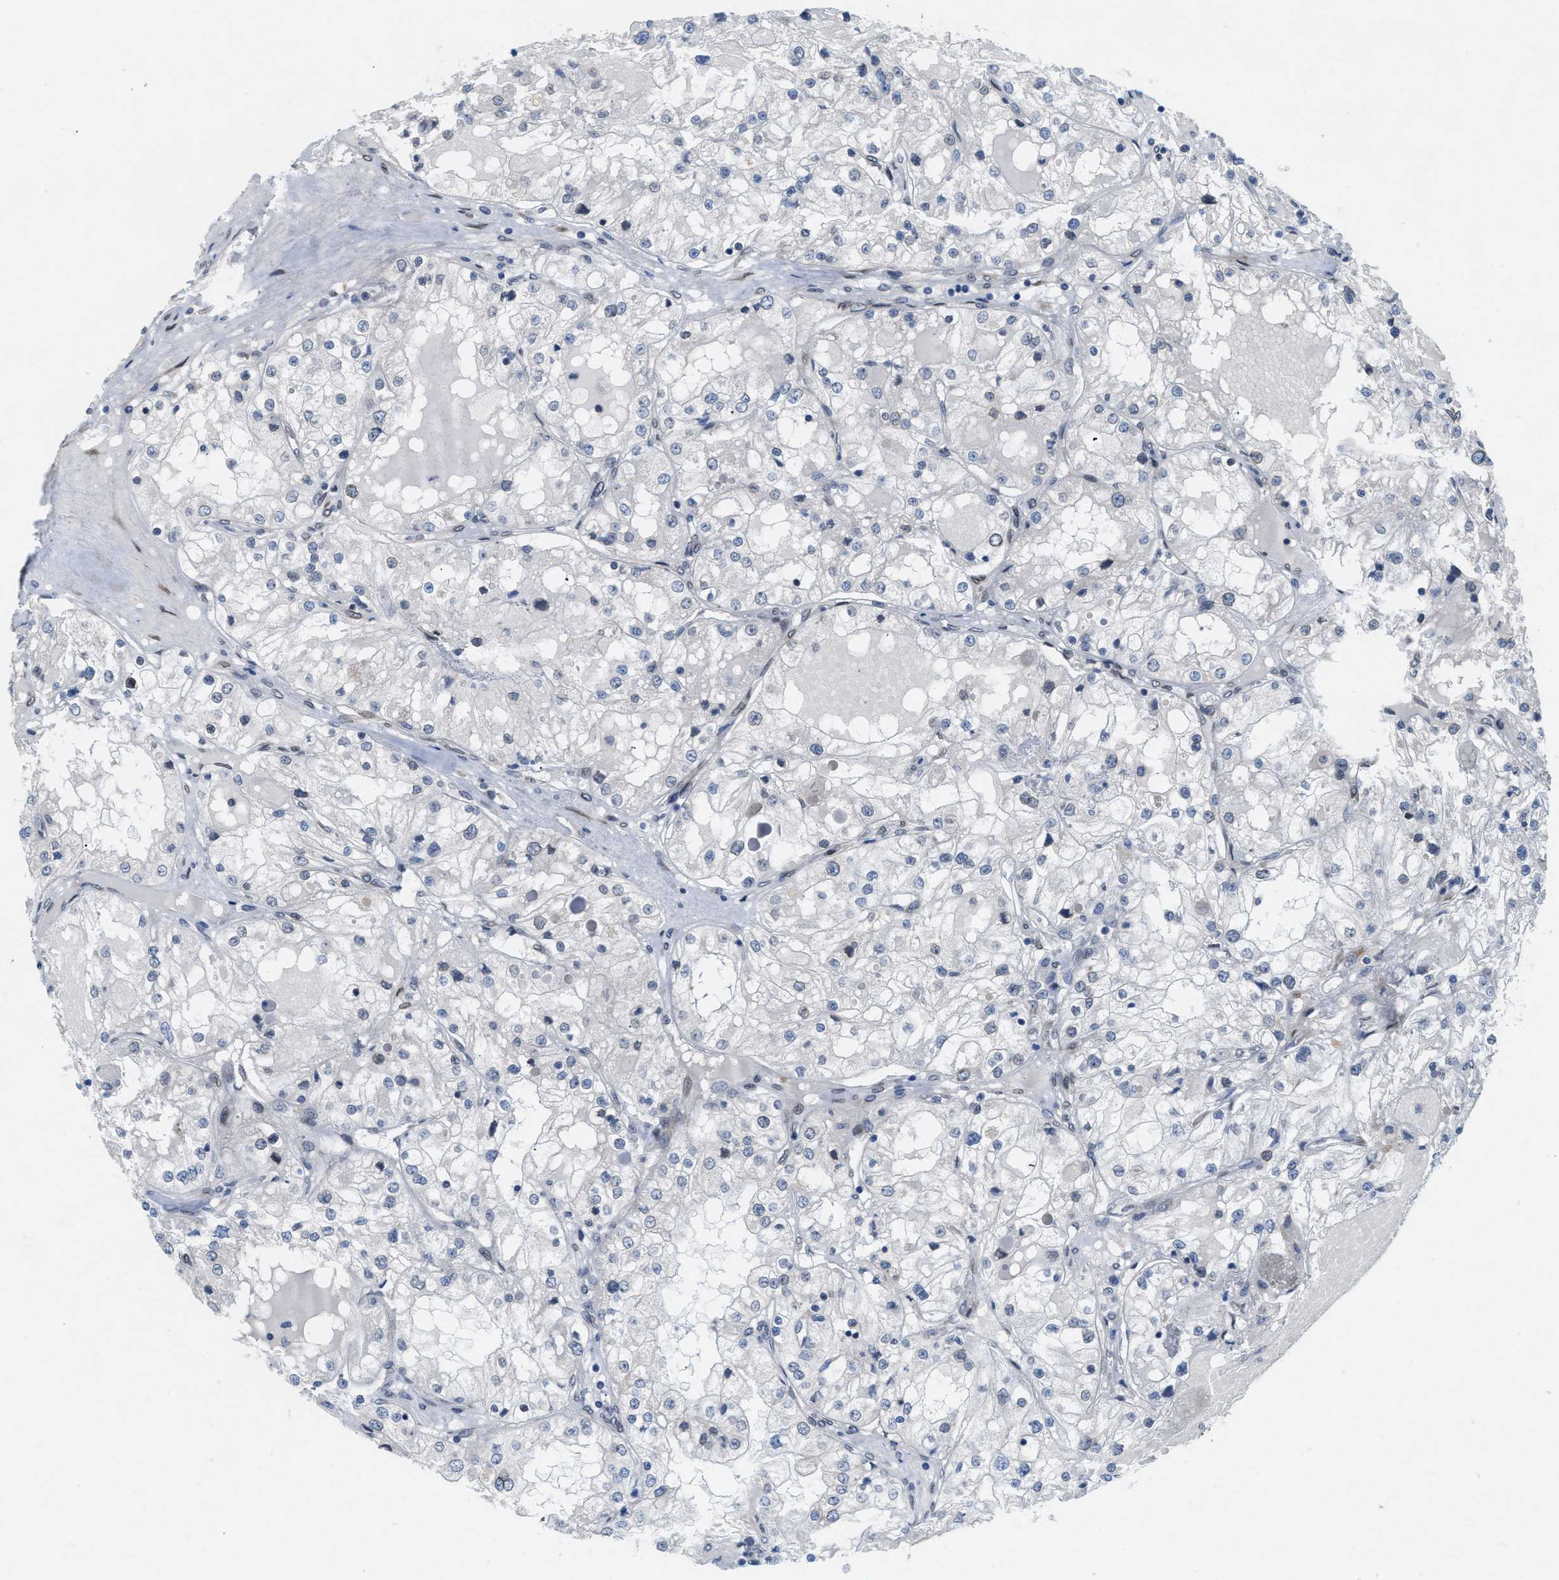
{"staining": {"intensity": "negative", "quantity": "none", "location": "none"}, "tissue": "renal cancer", "cell_type": "Tumor cells", "image_type": "cancer", "snomed": [{"axis": "morphology", "description": "Adenocarcinoma, NOS"}, {"axis": "topography", "description": "Kidney"}], "caption": "A histopathology image of renal cancer stained for a protein exhibits no brown staining in tumor cells.", "gene": "EIF2AK3", "patient": {"sex": "male", "age": 68}}